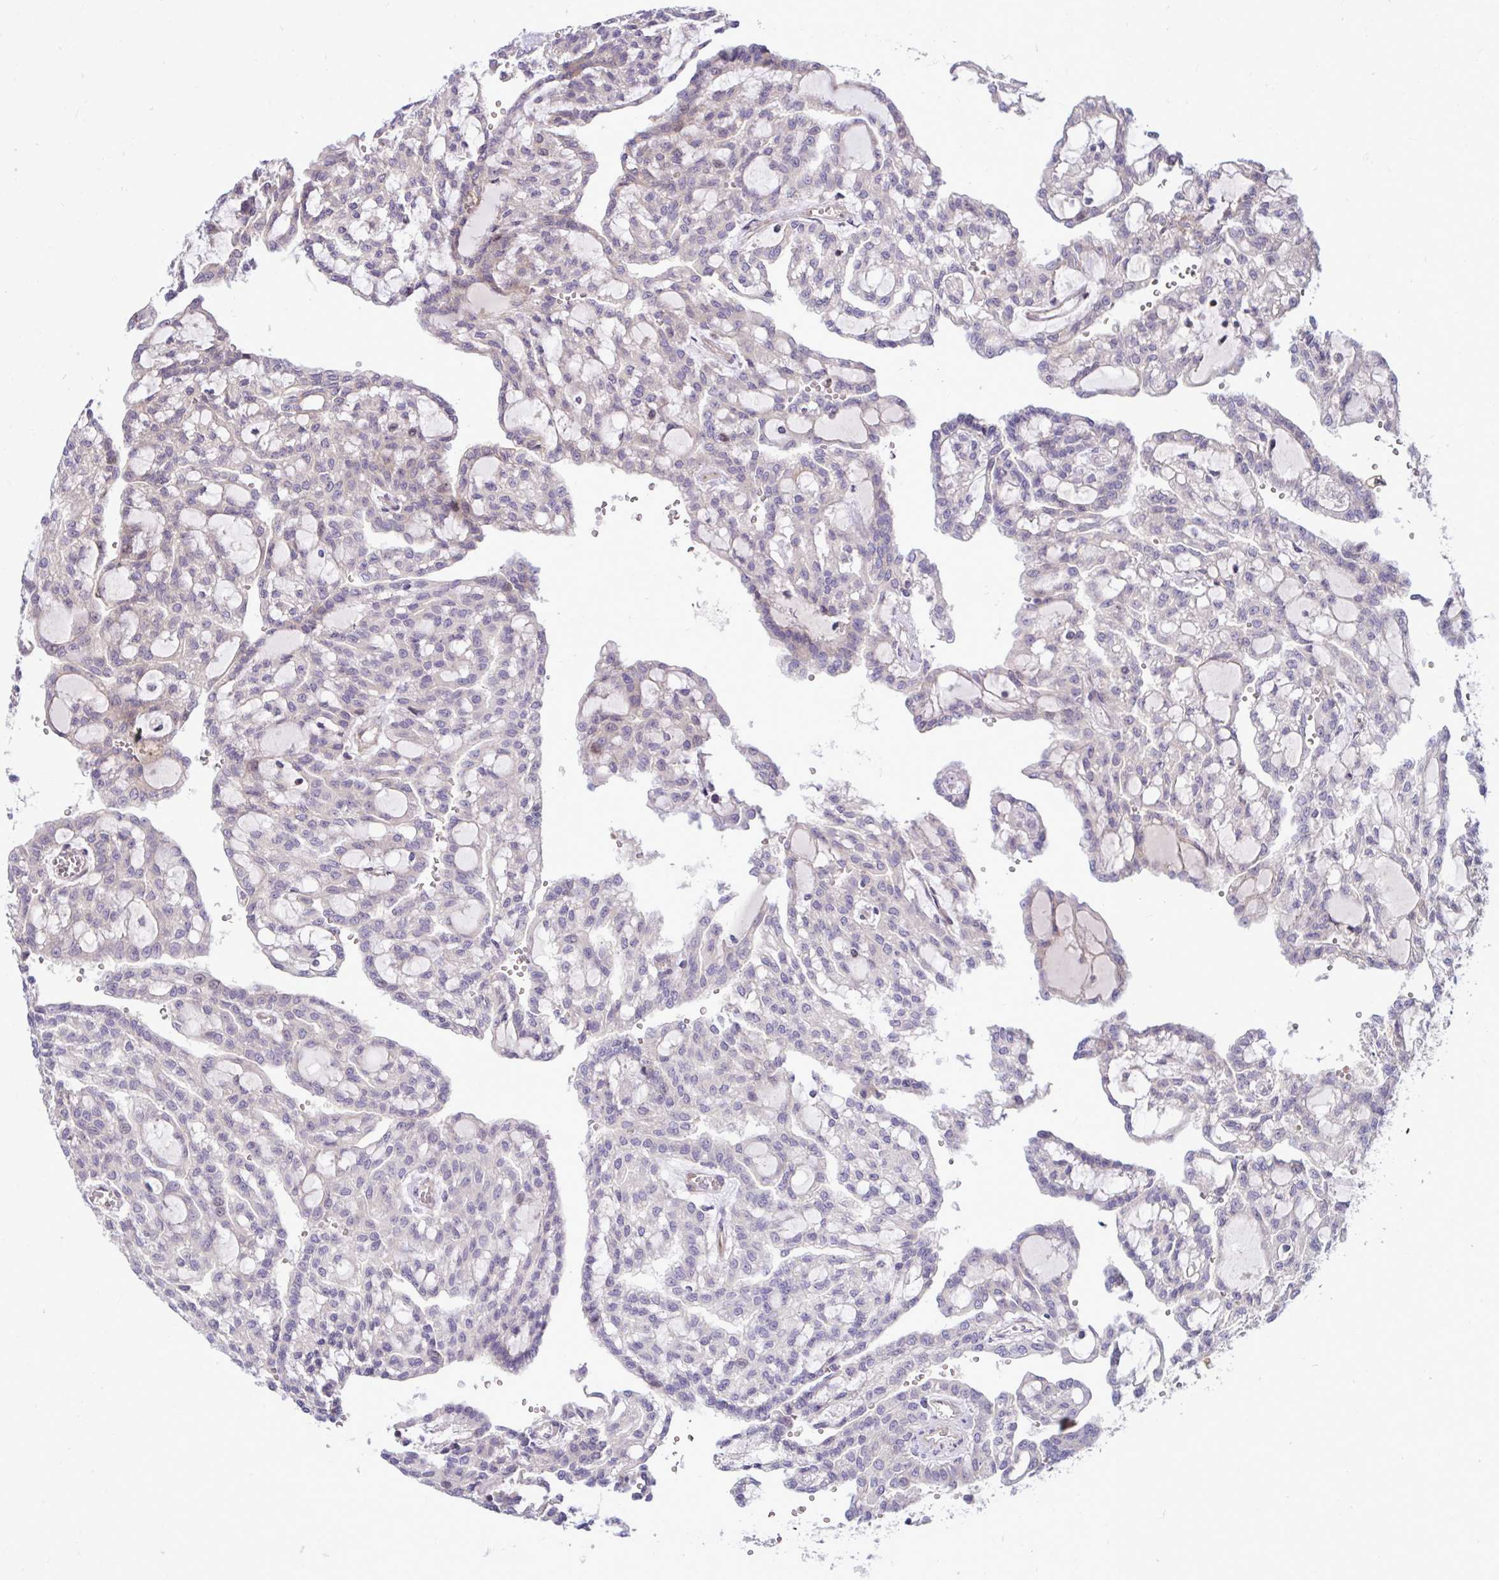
{"staining": {"intensity": "negative", "quantity": "none", "location": "none"}, "tissue": "renal cancer", "cell_type": "Tumor cells", "image_type": "cancer", "snomed": [{"axis": "morphology", "description": "Adenocarcinoma, NOS"}, {"axis": "topography", "description": "Kidney"}], "caption": "DAB (3,3'-diaminobenzidine) immunohistochemical staining of human renal cancer displays no significant staining in tumor cells.", "gene": "ZSCAN9", "patient": {"sex": "male", "age": 63}}